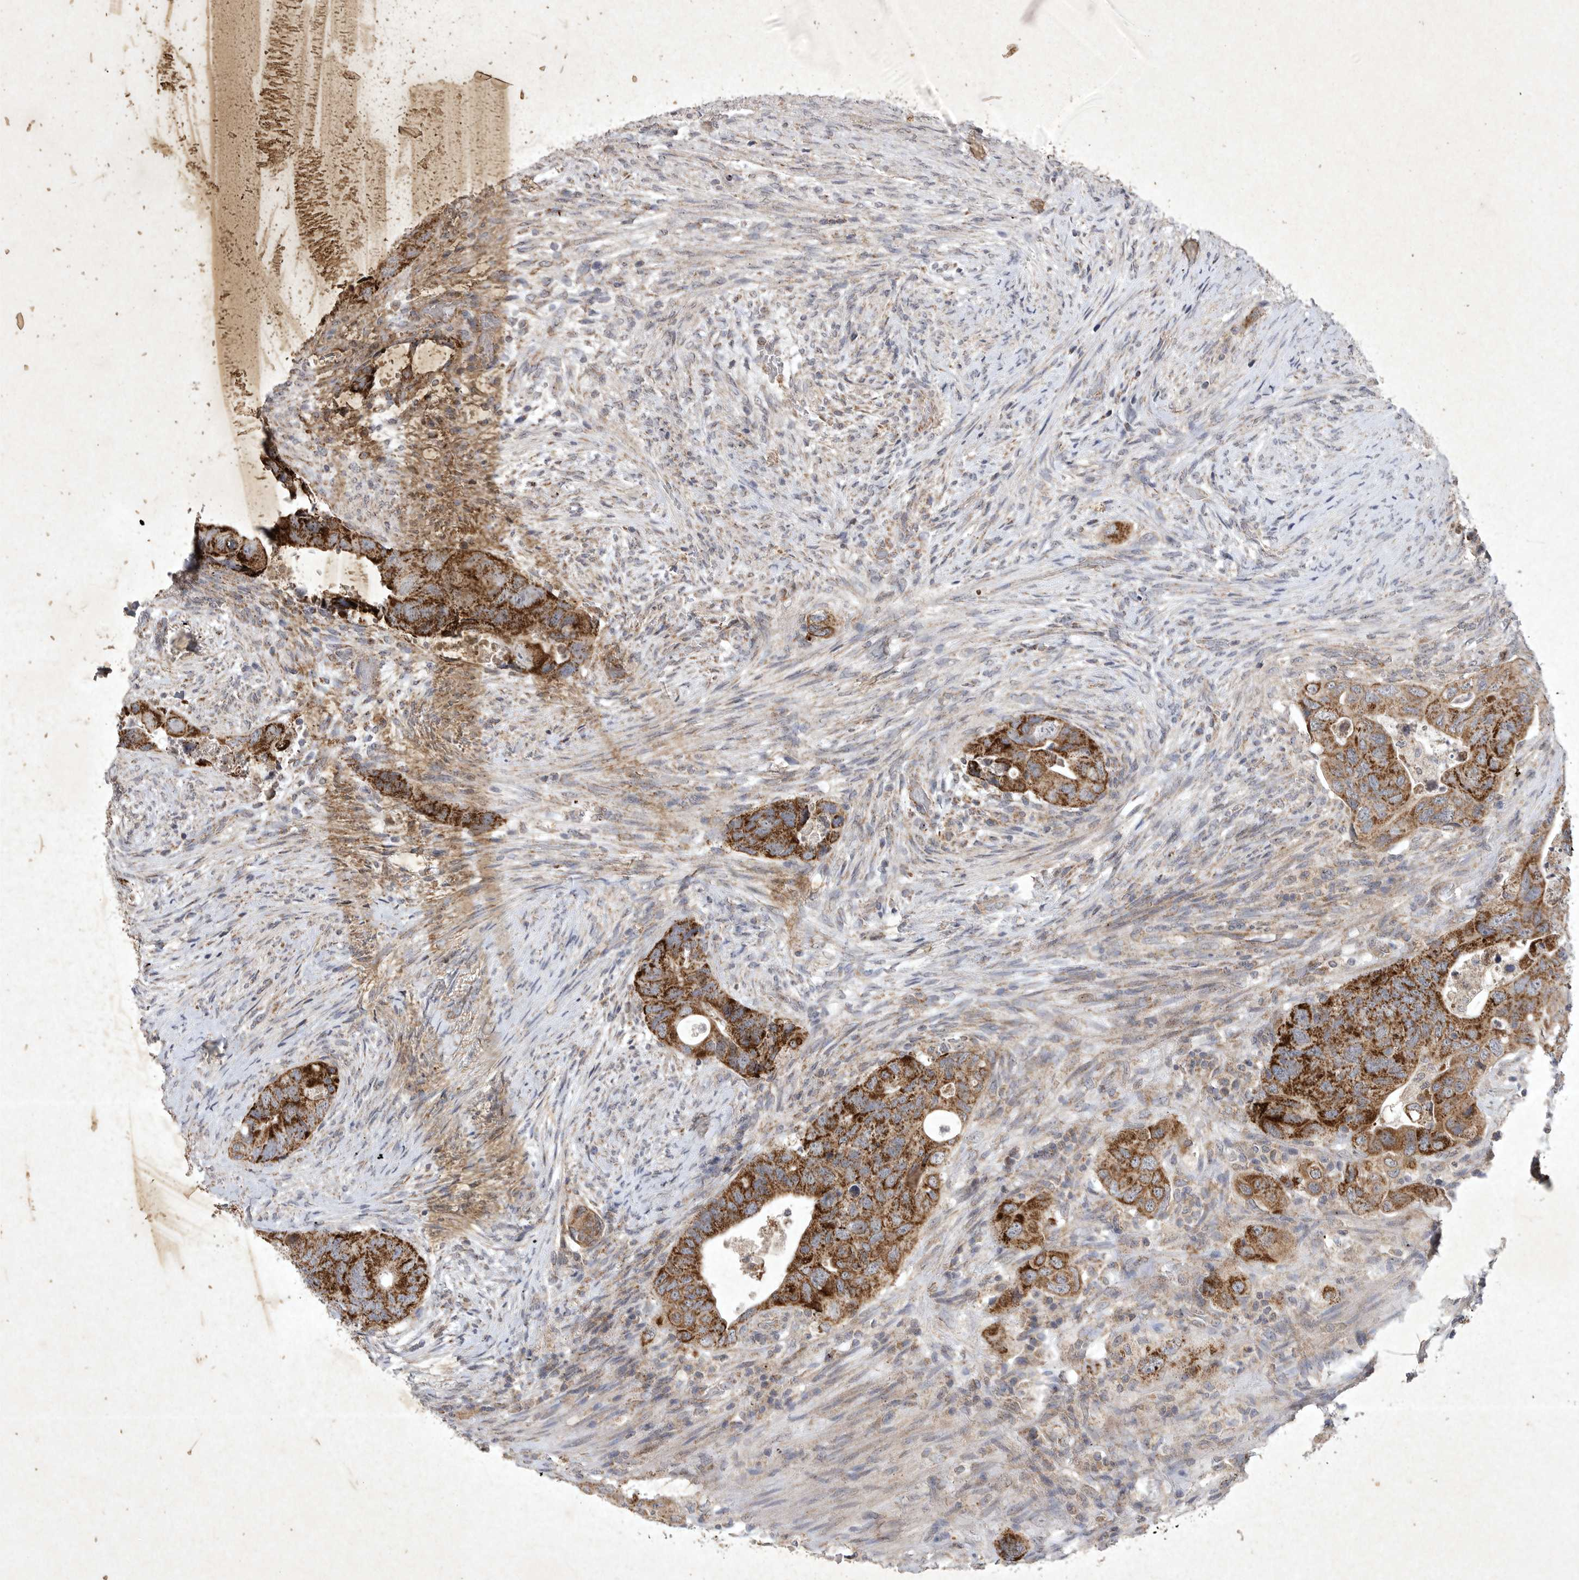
{"staining": {"intensity": "strong", "quantity": ">75%", "location": "cytoplasmic/membranous"}, "tissue": "colorectal cancer", "cell_type": "Tumor cells", "image_type": "cancer", "snomed": [{"axis": "morphology", "description": "Adenocarcinoma, NOS"}, {"axis": "topography", "description": "Rectum"}], "caption": "The micrograph reveals immunohistochemical staining of adenocarcinoma (colorectal). There is strong cytoplasmic/membranous positivity is present in about >75% of tumor cells. Nuclei are stained in blue.", "gene": "DDR1", "patient": {"sex": "male", "age": 63}}